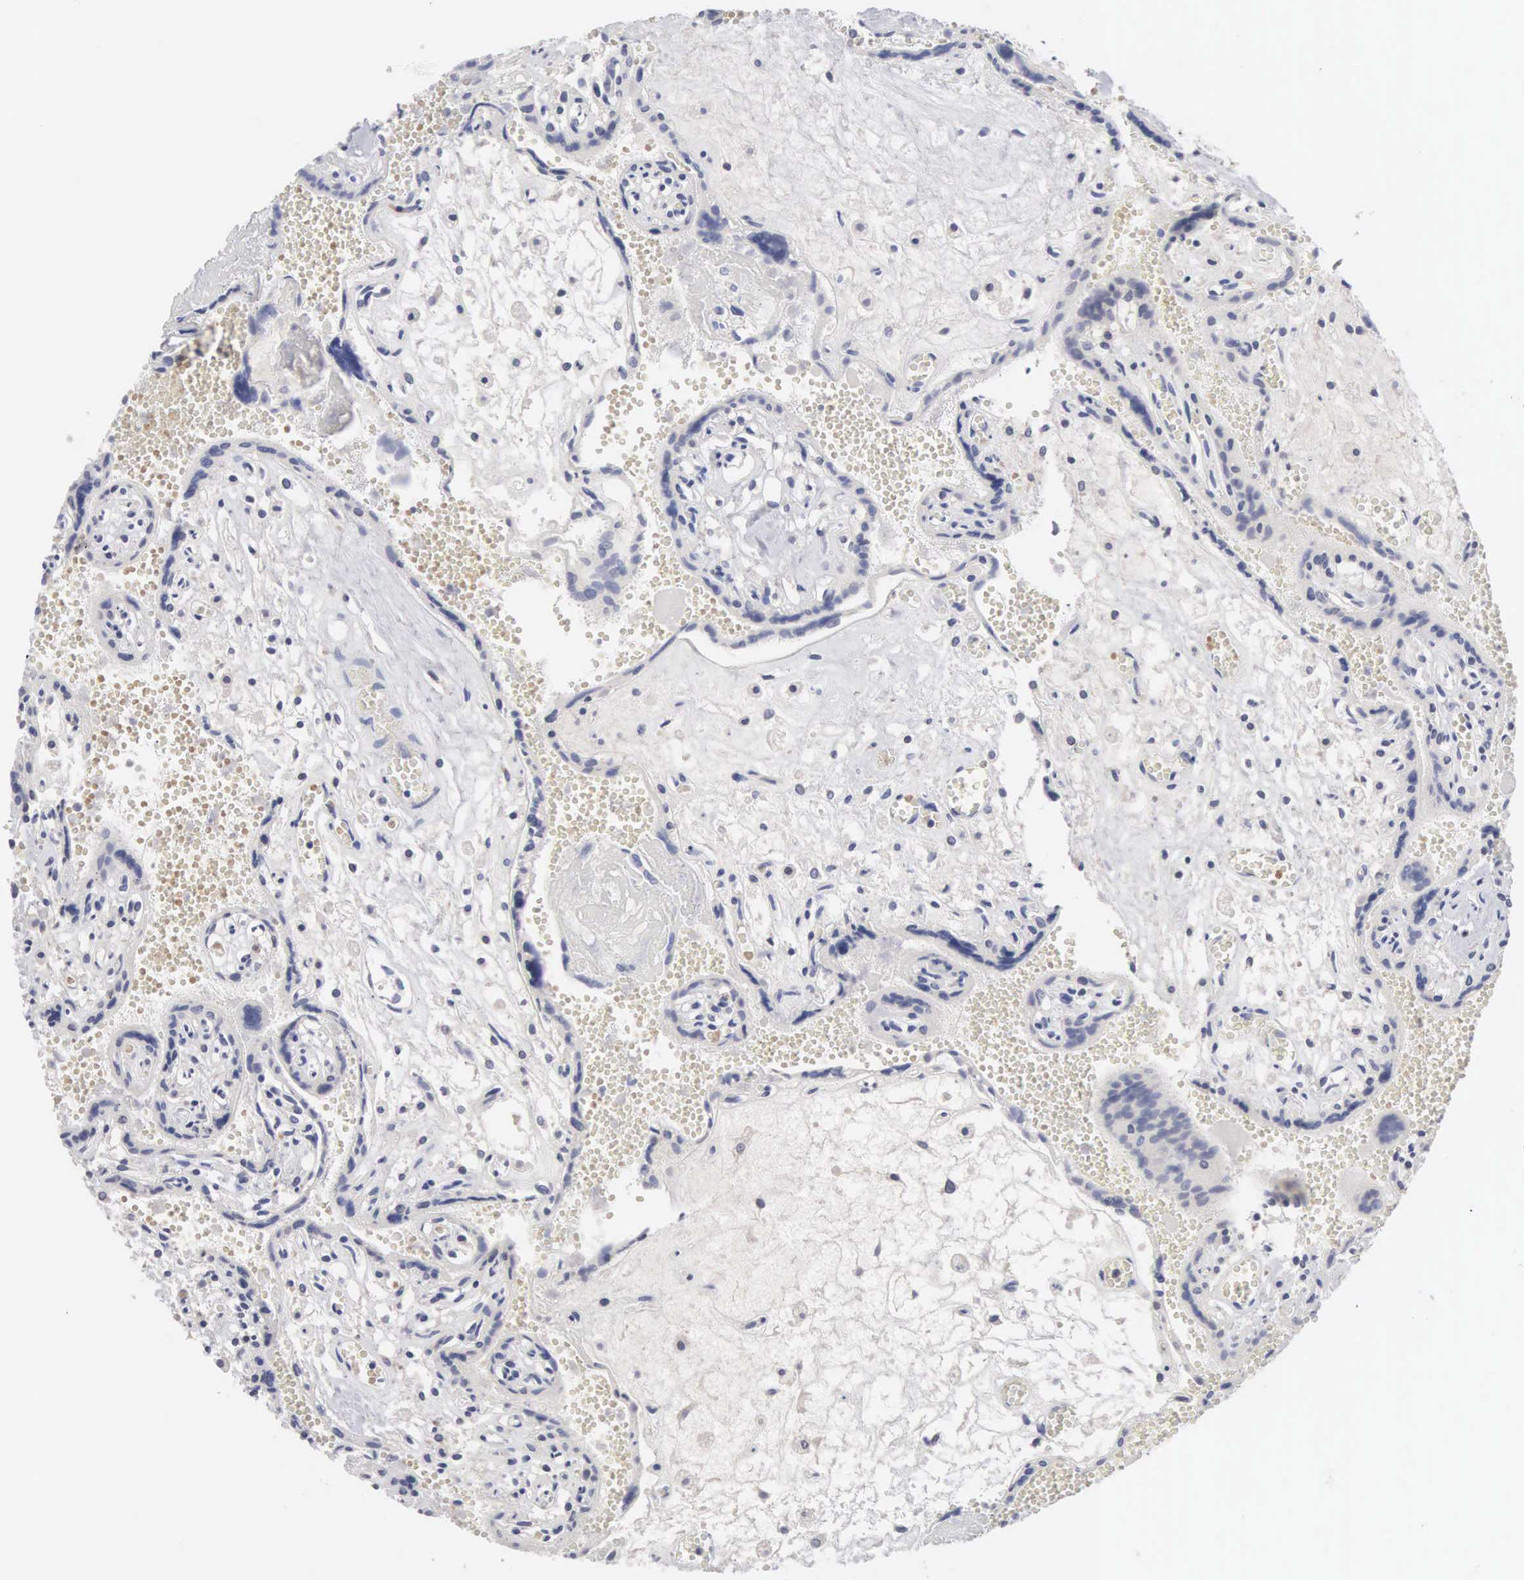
{"staining": {"intensity": "weak", "quantity": "25%-75%", "location": "cytoplasmic/membranous"}, "tissue": "placenta", "cell_type": "Decidual cells", "image_type": "normal", "snomed": [{"axis": "morphology", "description": "Normal tissue, NOS"}, {"axis": "topography", "description": "Placenta"}], "caption": "A micrograph of human placenta stained for a protein shows weak cytoplasmic/membranous brown staining in decidual cells. (DAB = brown stain, brightfield microscopy at high magnification).", "gene": "ACOT4", "patient": {"sex": "female", "age": 40}}